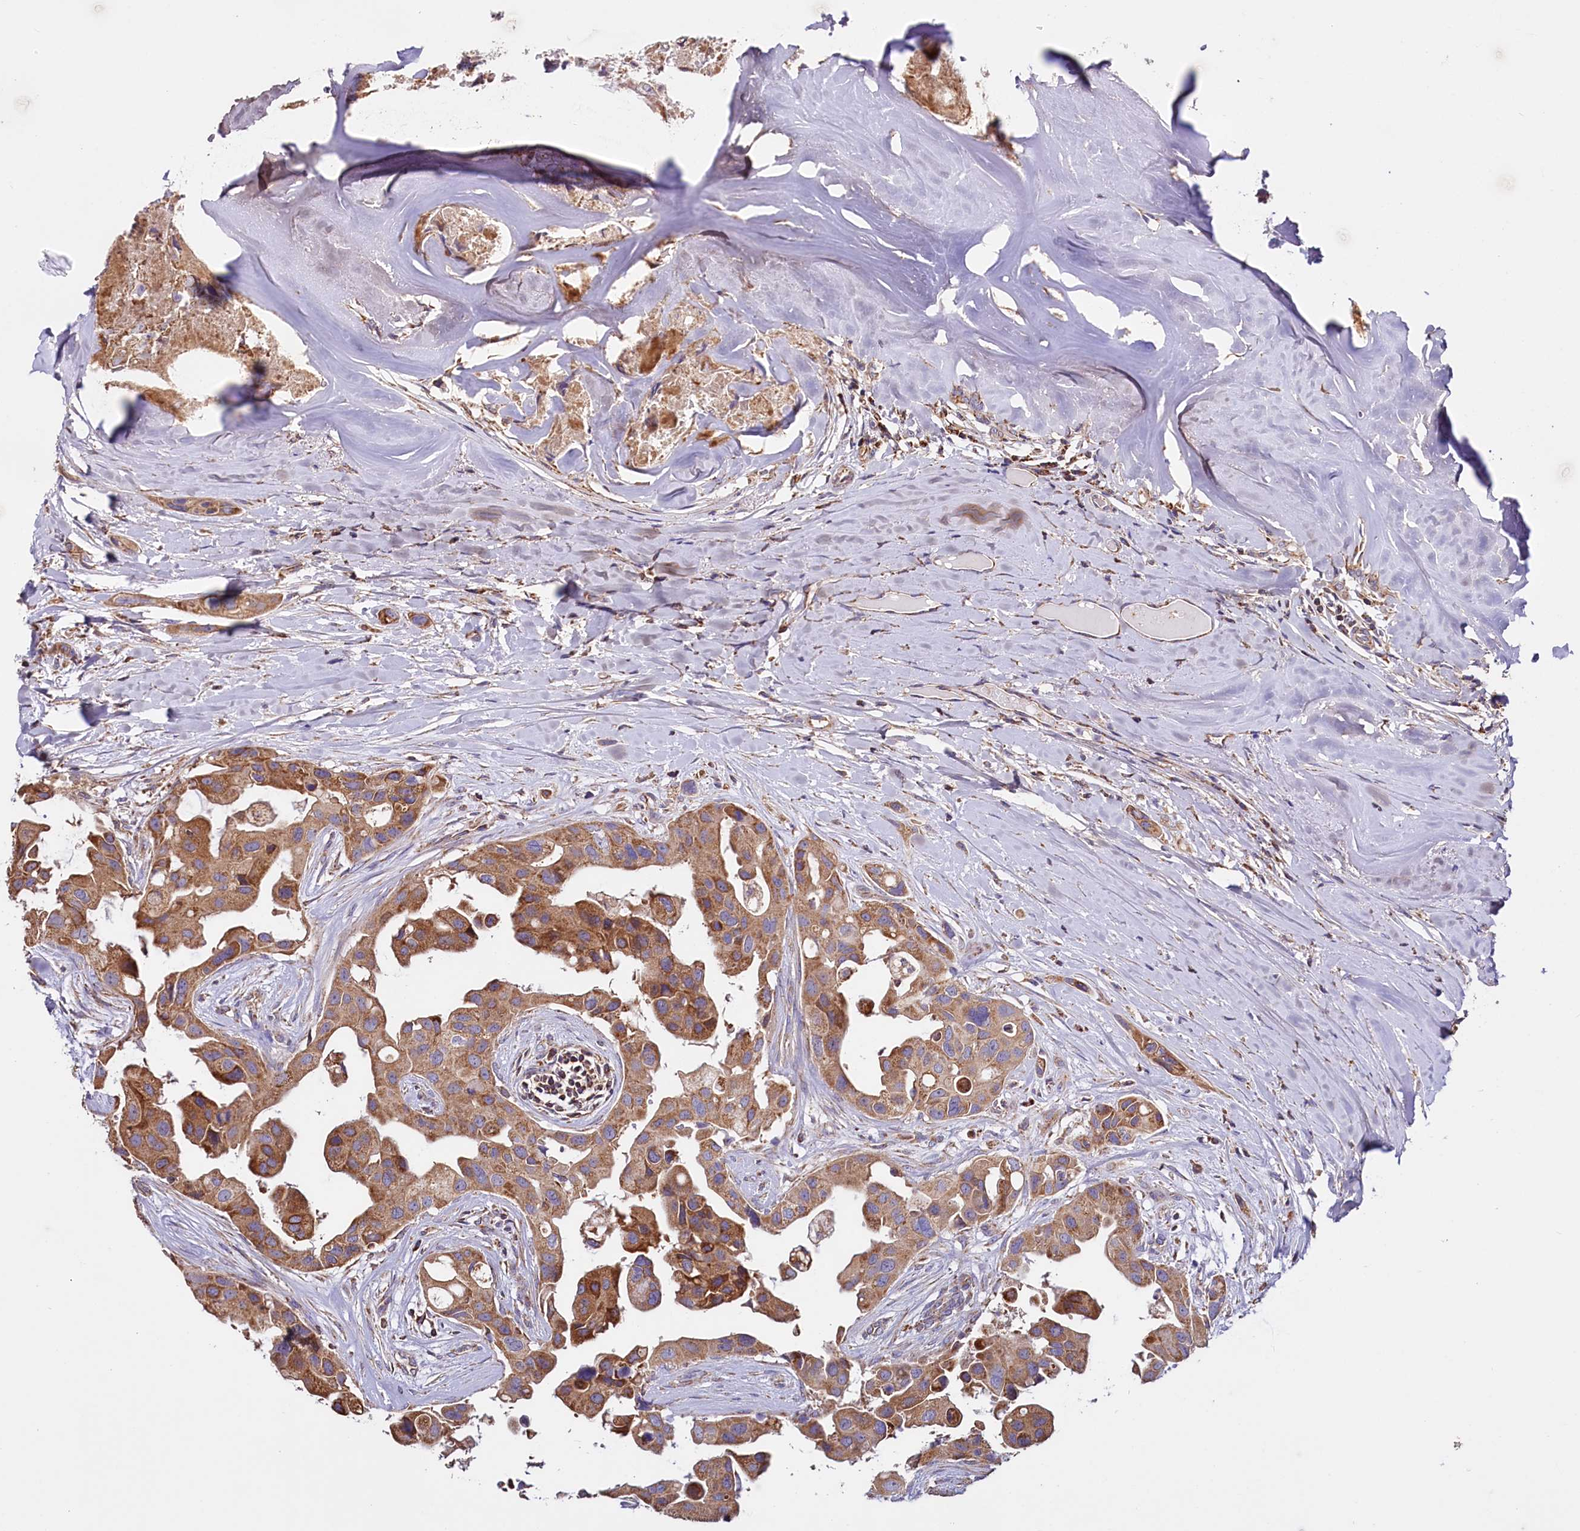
{"staining": {"intensity": "moderate", "quantity": ">75%", "location": "cytoplasmic/membranous"}, "tissue": "head and neck cancer", "cell_type": "Tumor cells", "image_type": "cancer", "snomed": [{"axis": "morphology", "description": "Adenocarcinoma, NOS"}, {"axis": "morphology", "description": "Adenocarcinoma, metastatic, NOS"}, {"axis": "topography", "description": "Head-Neck"}], "caption": "Head and neck cancer stained with DAB (3,3'-diaminobenzidine) IHC exhibits medium levels of moderate cytoplasmic/membranous positivity in about >75% of tumor cells. (IHC, brightfield microscopy, high magnification).", "gene": "NUDT15", "patient": {"sex": "male", "age": 75}}